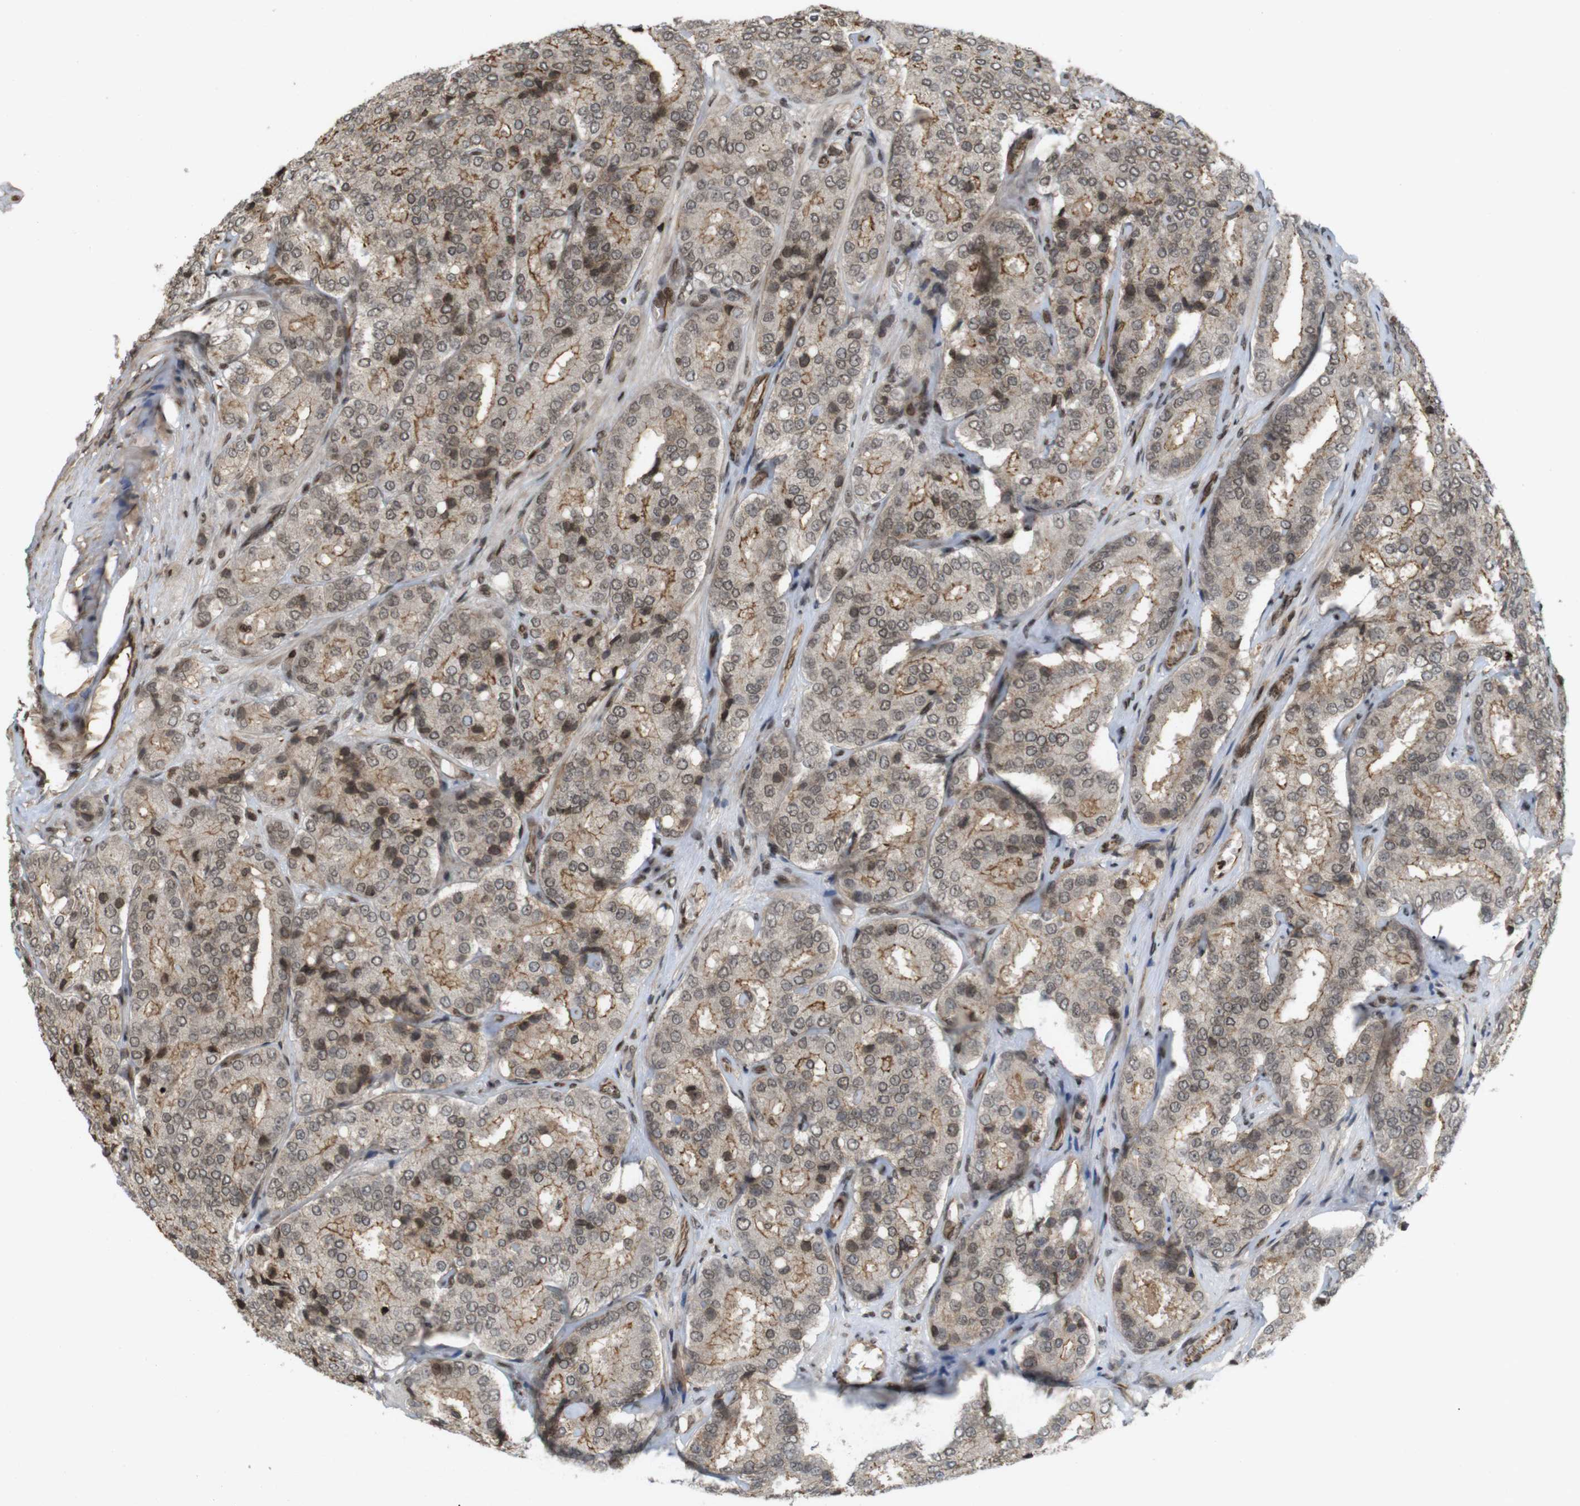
{"staining": {"intensity": "moderate", "quantity": ">75%", "location": "cytoplasmic/membranous,nuclear"}, "tissue": "prostate cancer", "cell_type": "Tumor cells", "image_type": "cancer", "snomed": [{"axis": "morphology", "description": "Adenocarcinoma, High grade"}, {"axis": "topography", "description": "Prostate"}], "caption": "Immunohistochemistry (IHC) of prostate high-grade adenocarcinoma reveals medium levels of moderate cytoplasmic/membranous and nuclear expression in approximately >75% of tumor cells. The staining is performed using DAB brown chromogen to label protein expression. The nuclei are counter-stained blue using hematoxylin.", "gene": "SP2", "patient": {"sex": "male", "age": 65}}